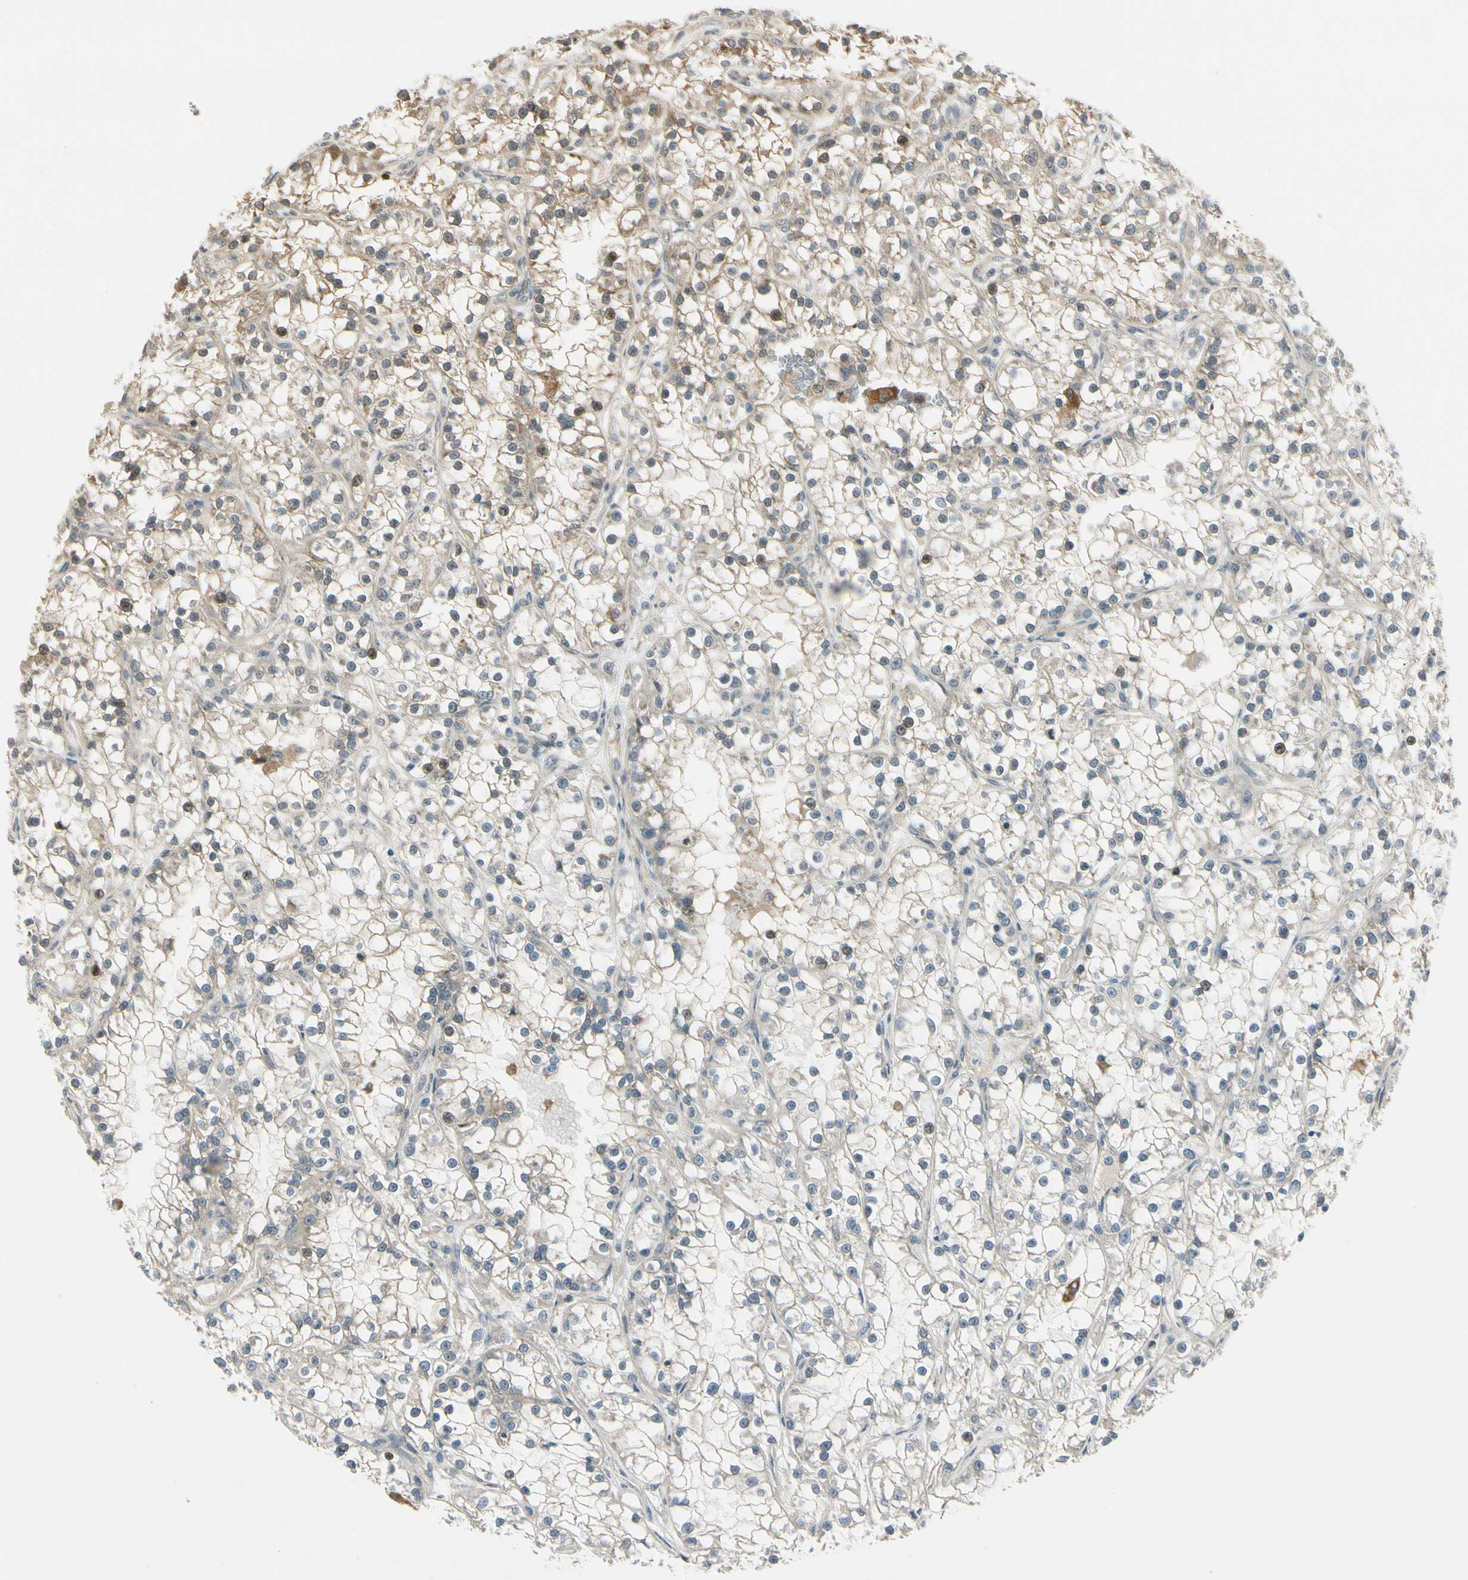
{"staining": {"intensity": "moderate", "quantity": "<25%", "location": "cytoplasmic/membranous,nuclear"}, "tissue": "renal cancer", "cell_type": "Tumor cells", "image_type": "cancer", "snomed": [{"axis": "morphology", "description": "Adenocarcinoma, NOS"}, {"axis": "topography", "description": "Kidney"}], "caption": "Immunohistochemical staining of renal cancer displays low levels of moderate cytoplasmic/membranous and nuclear protein staining in about <25% of tumor cells. (IHC, brightfield microscopy, high magnification).", "gene": "EPHB3", "patient": {"sex": "female", "age": 52}}